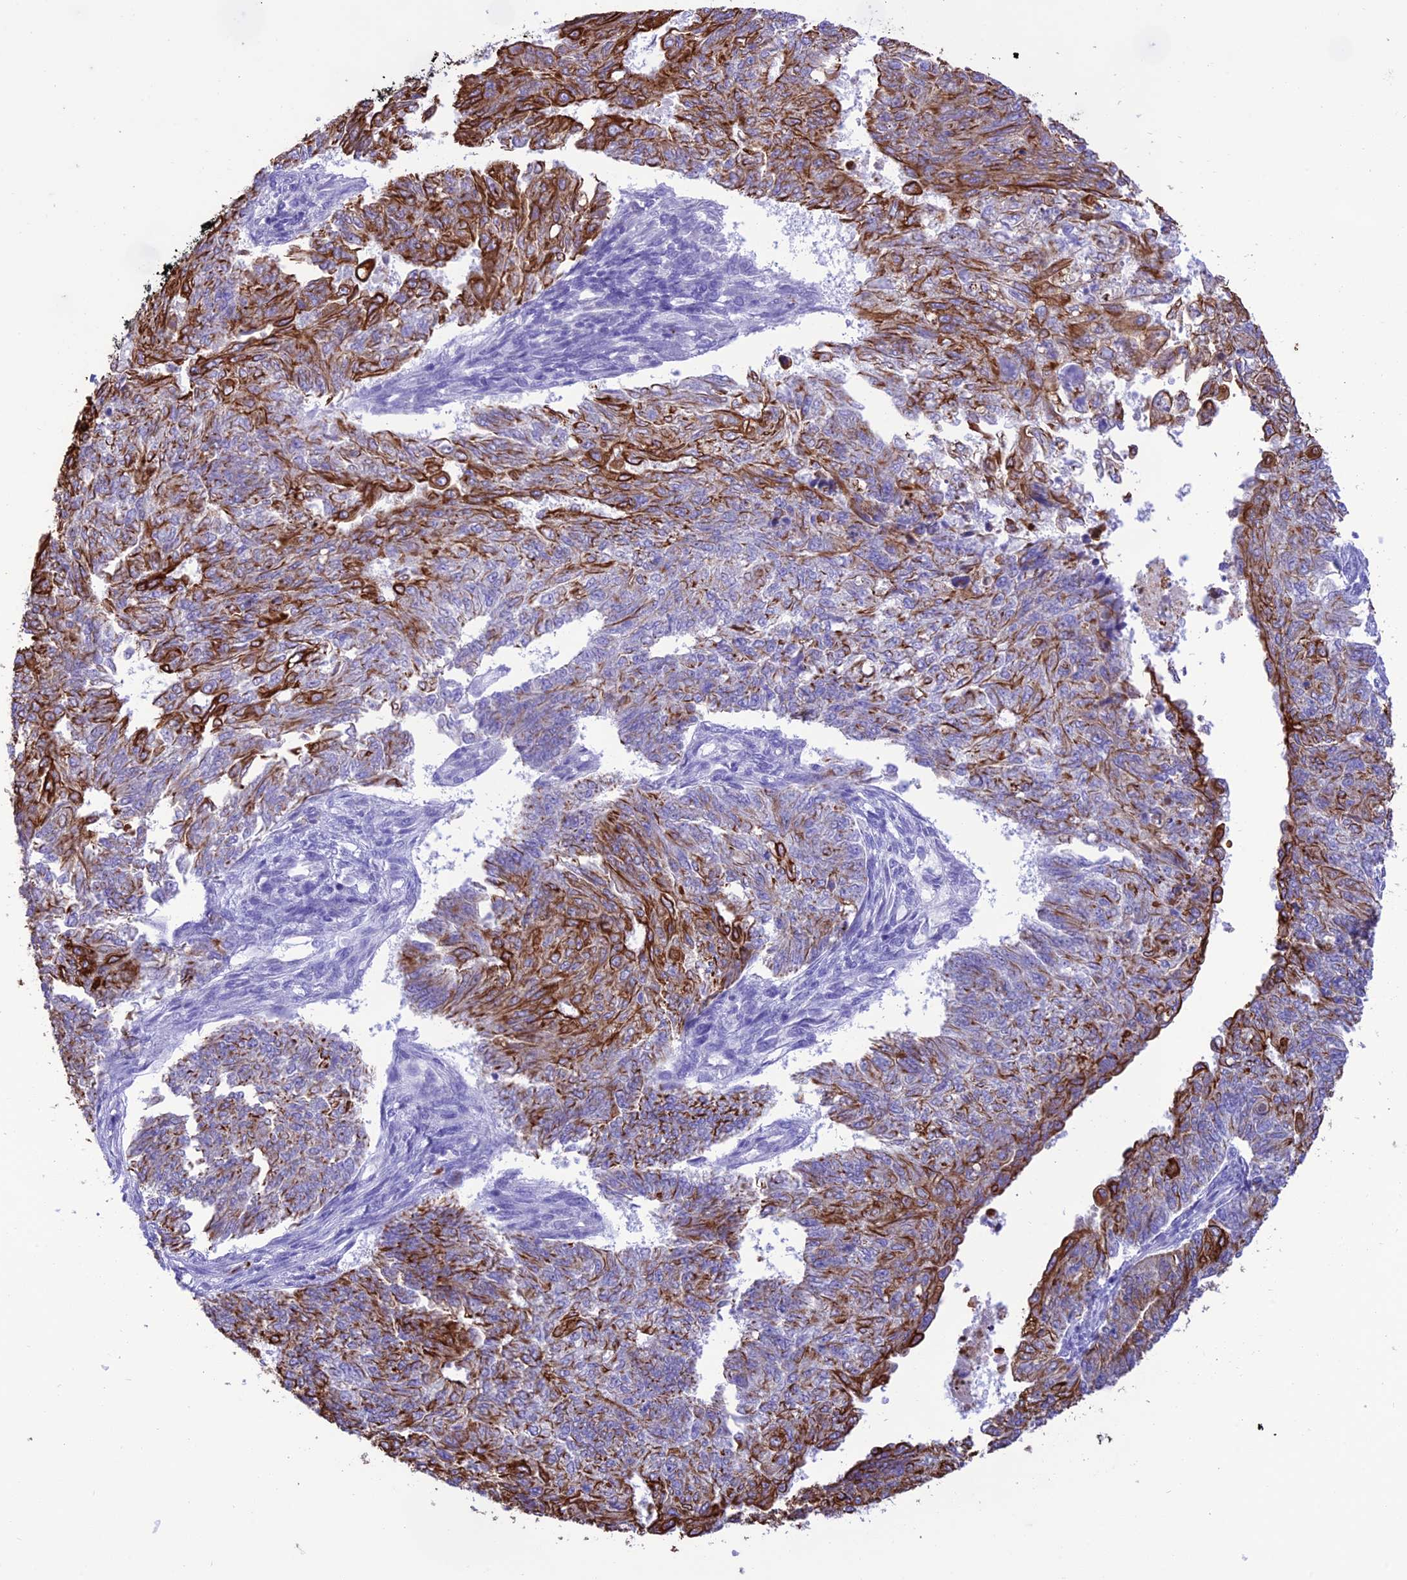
{"staining": {"intensity": "strong", "quantity": "25%-75%", "location": "cytoplasmic/membranous"}, "tissue": "endometrial cancer", "cell_type": "Tumor cells", "image_type": "cancer", "snomed": [{"axis": "morphology", "description": "Adenocarcinoma, NOS"}, {"axis": "topography", "description": "Endometrium"}], "caption": "Endometrial adenocarcinoma stained for a protein (brown) demonstrates strong cytoplasmic/membranous positive expression in approximately 25%-75% of tumor cells.", "gene": "VPS52", "patient": {"sex": "female", "age": 32}}